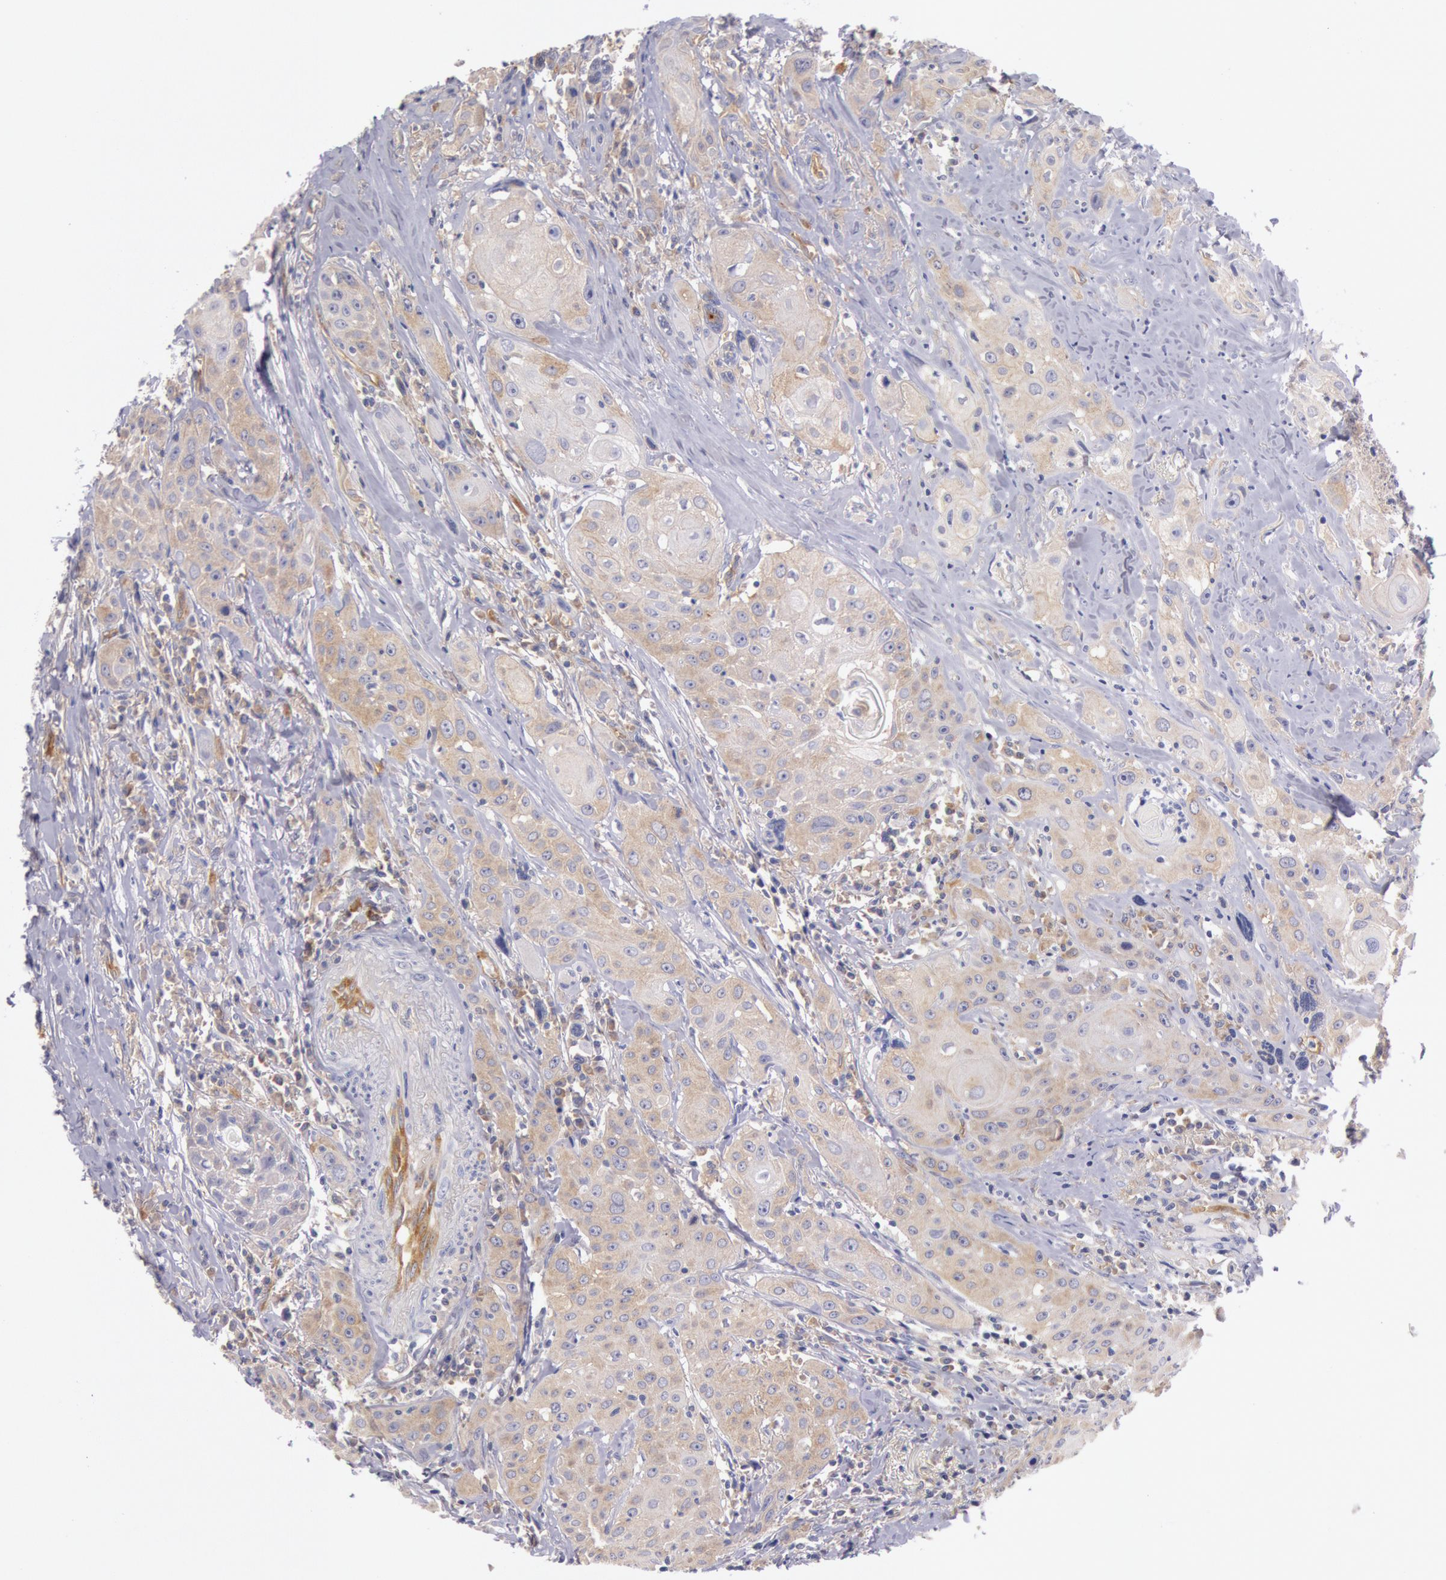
{"staining": {"intensity": "weak", "quantity": "25%-75%", "location": "cytoplasmic/membranous"}, "tissue": "head and neck cancer", "cell_type": "Tumor cells", "image_type": "cancer", "snomed": [{"axis": "morphology", "description": "Squamous cell carcinoma, NOS"}, {"axis": "topography", "description": "Oral tissue"}, {"axis": "topography", "description": "Head-Neck"}], "caption": "Brown immunohistochemical staining in head and neck squamous cell carcinoma exhibits weak cytoplasmic/membranous positivity in about 25%-75% of tumor cells.", "gene": "MYO5A", "patient": {"sex": "female", "age": 82}}